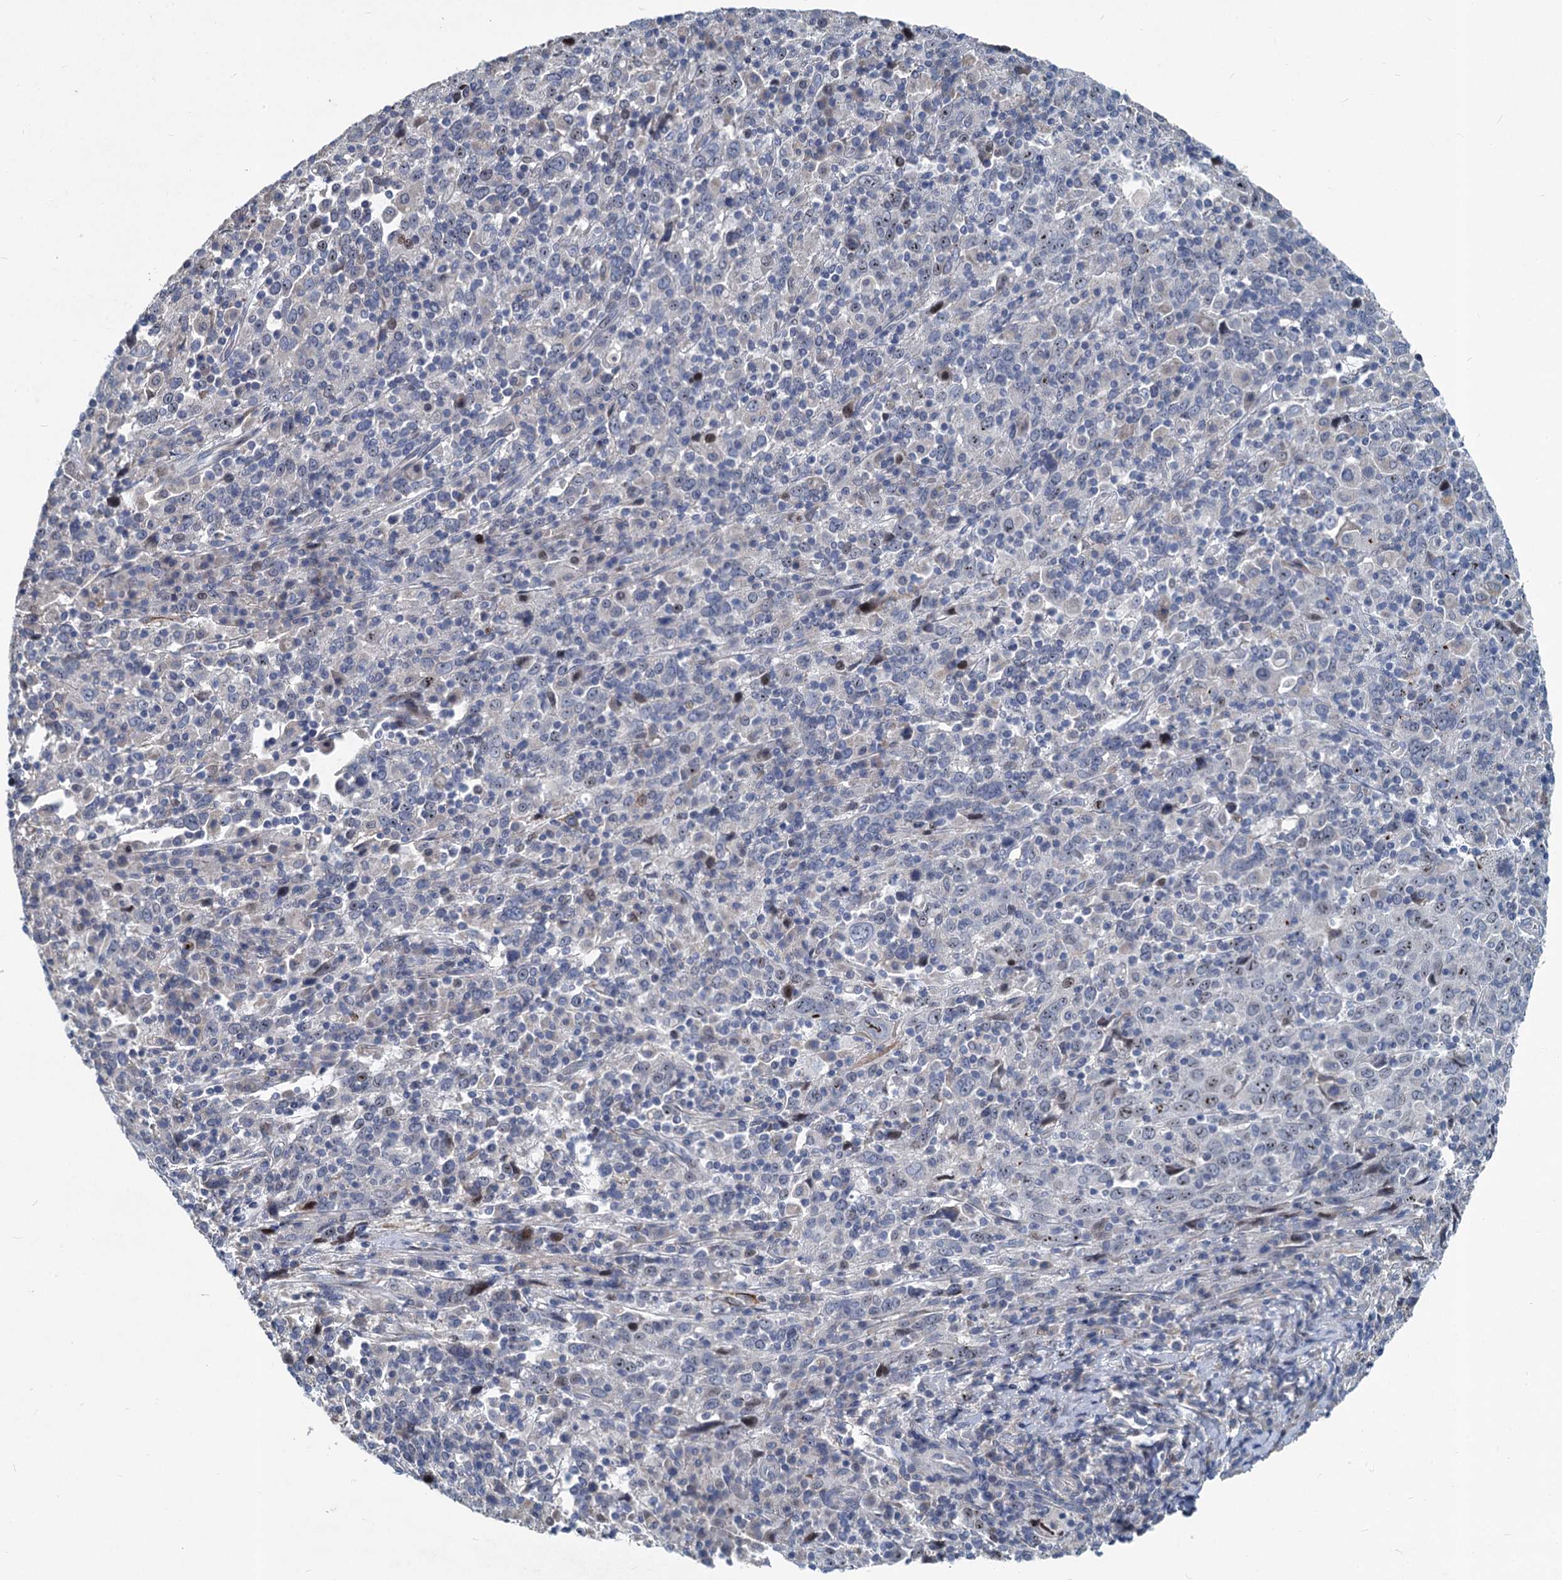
{"staining": {"intensity": "negative", "quantity": "none", "location": "none"}, "tissue": "cervical cancer", "cell_type": "Tumor cells", "image_type": "cancer", "snomed": [{"axis": "morphology", "description": "Squamous cell carcinoma, NOS"}, {"axis": "topography", "description": "Cervix"}], "caption": "Cervical cancer (squamous cell carcinoma) was stained to show a protein in brown. There is no significant staining in tumor cells. (DAB (3,3'-diaminobenzidine) IHC with hematoxylin counter stain).", "gene": "ASXL3", "patient": {"sex": "female", "age": 46}}